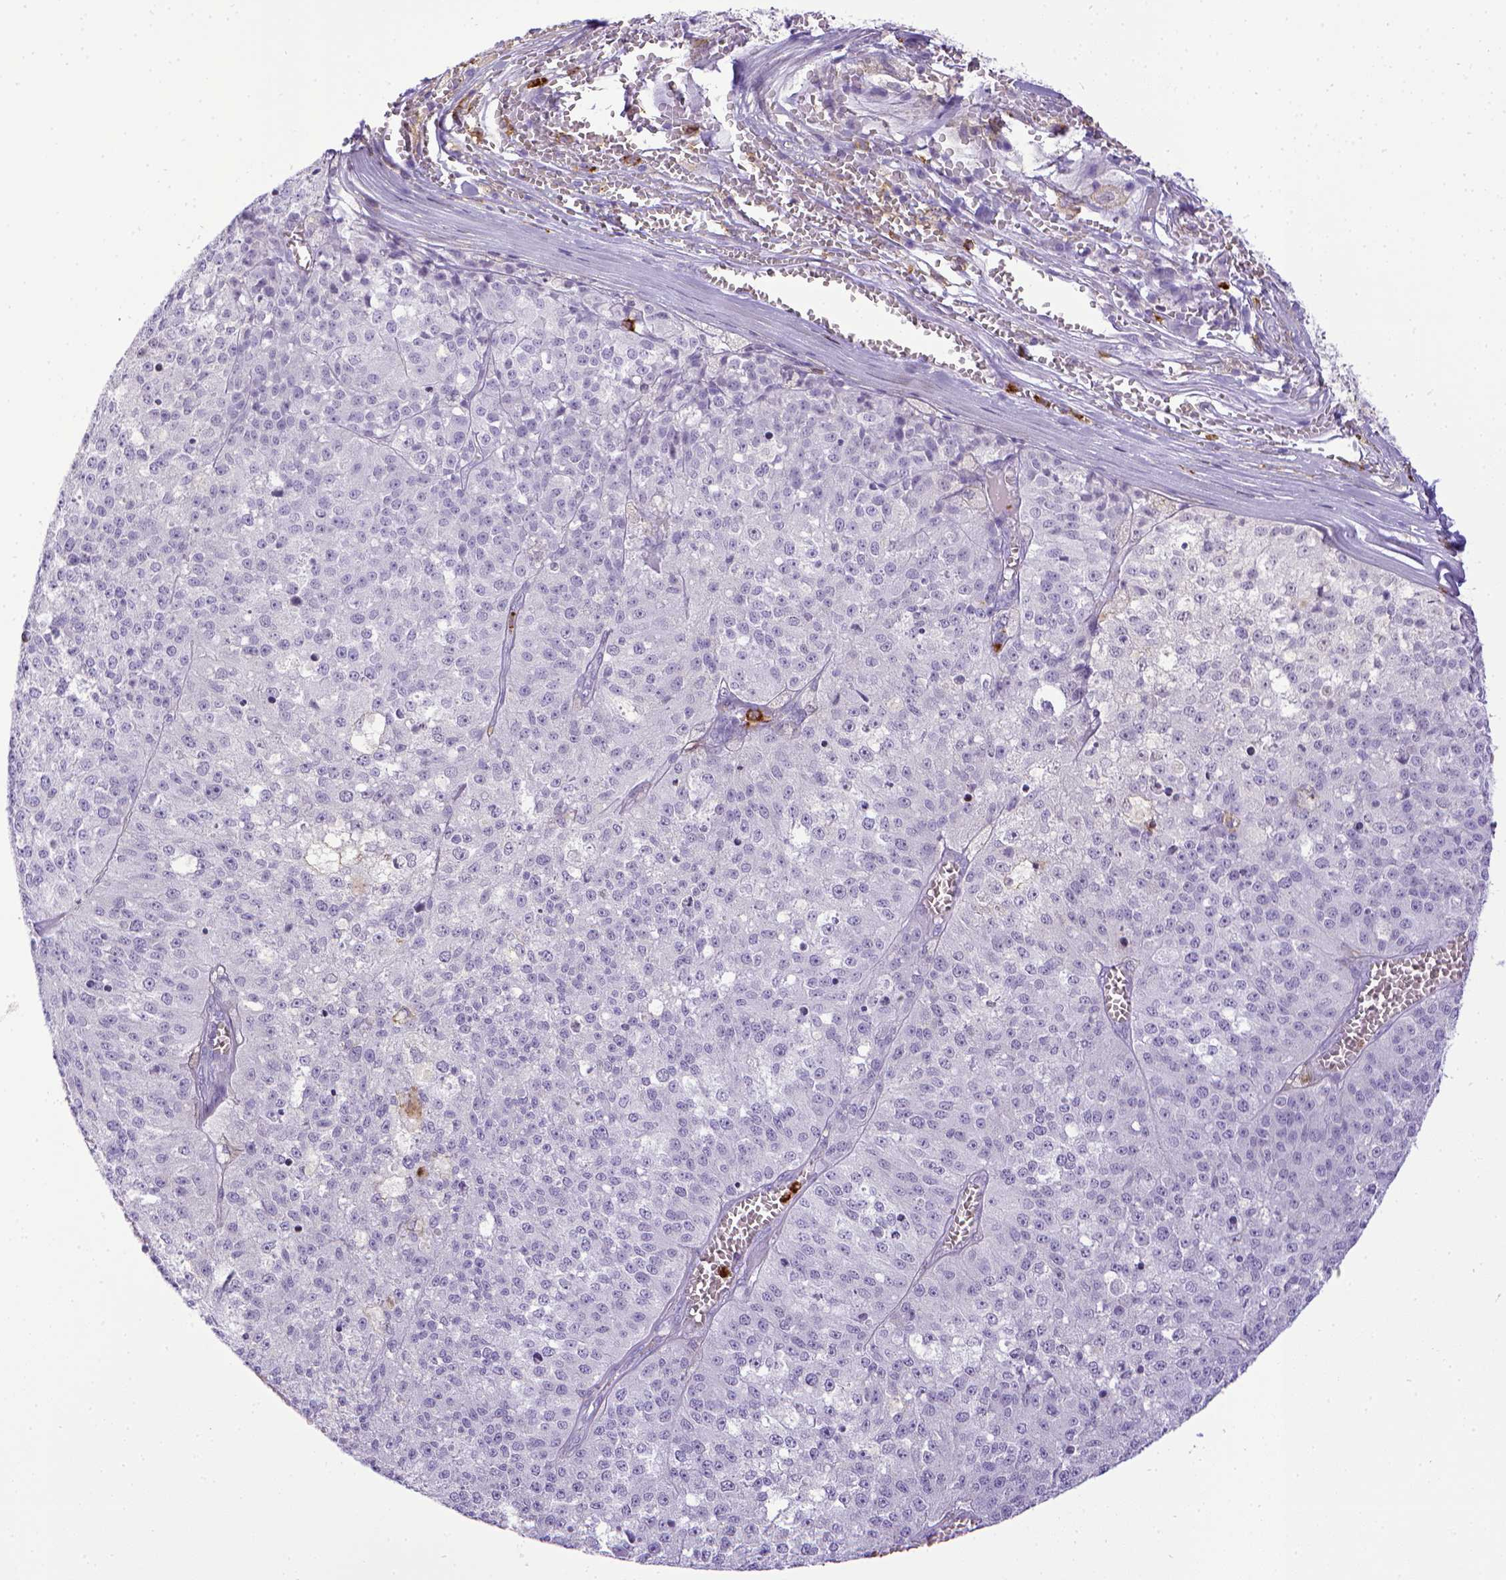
{"staining": {"intensity": "negative", "quantity": "none", "location": "none"}, "tissue": "melanoma", "cell_type": "Tumor cells", "image_type": "cancer", "snomed": [{"axis": "morphology", "description": "Malignant melanoma, Metastatic site"}, {"axis": "topography", "description": "Lymph node"}], "caption": "The IHC histopathology image has no significant staining in tumor cells of malignant melanoma (metastatic site) tissue. Brightfield microscopy of immunohistochemistry stained with DAB (3,3'-diaminobenzidine) (brown) and hematoxylin (blue), captured at high magnification.", "gene": "ITGAM", "patient": {"sex": "female", "age": 64}}